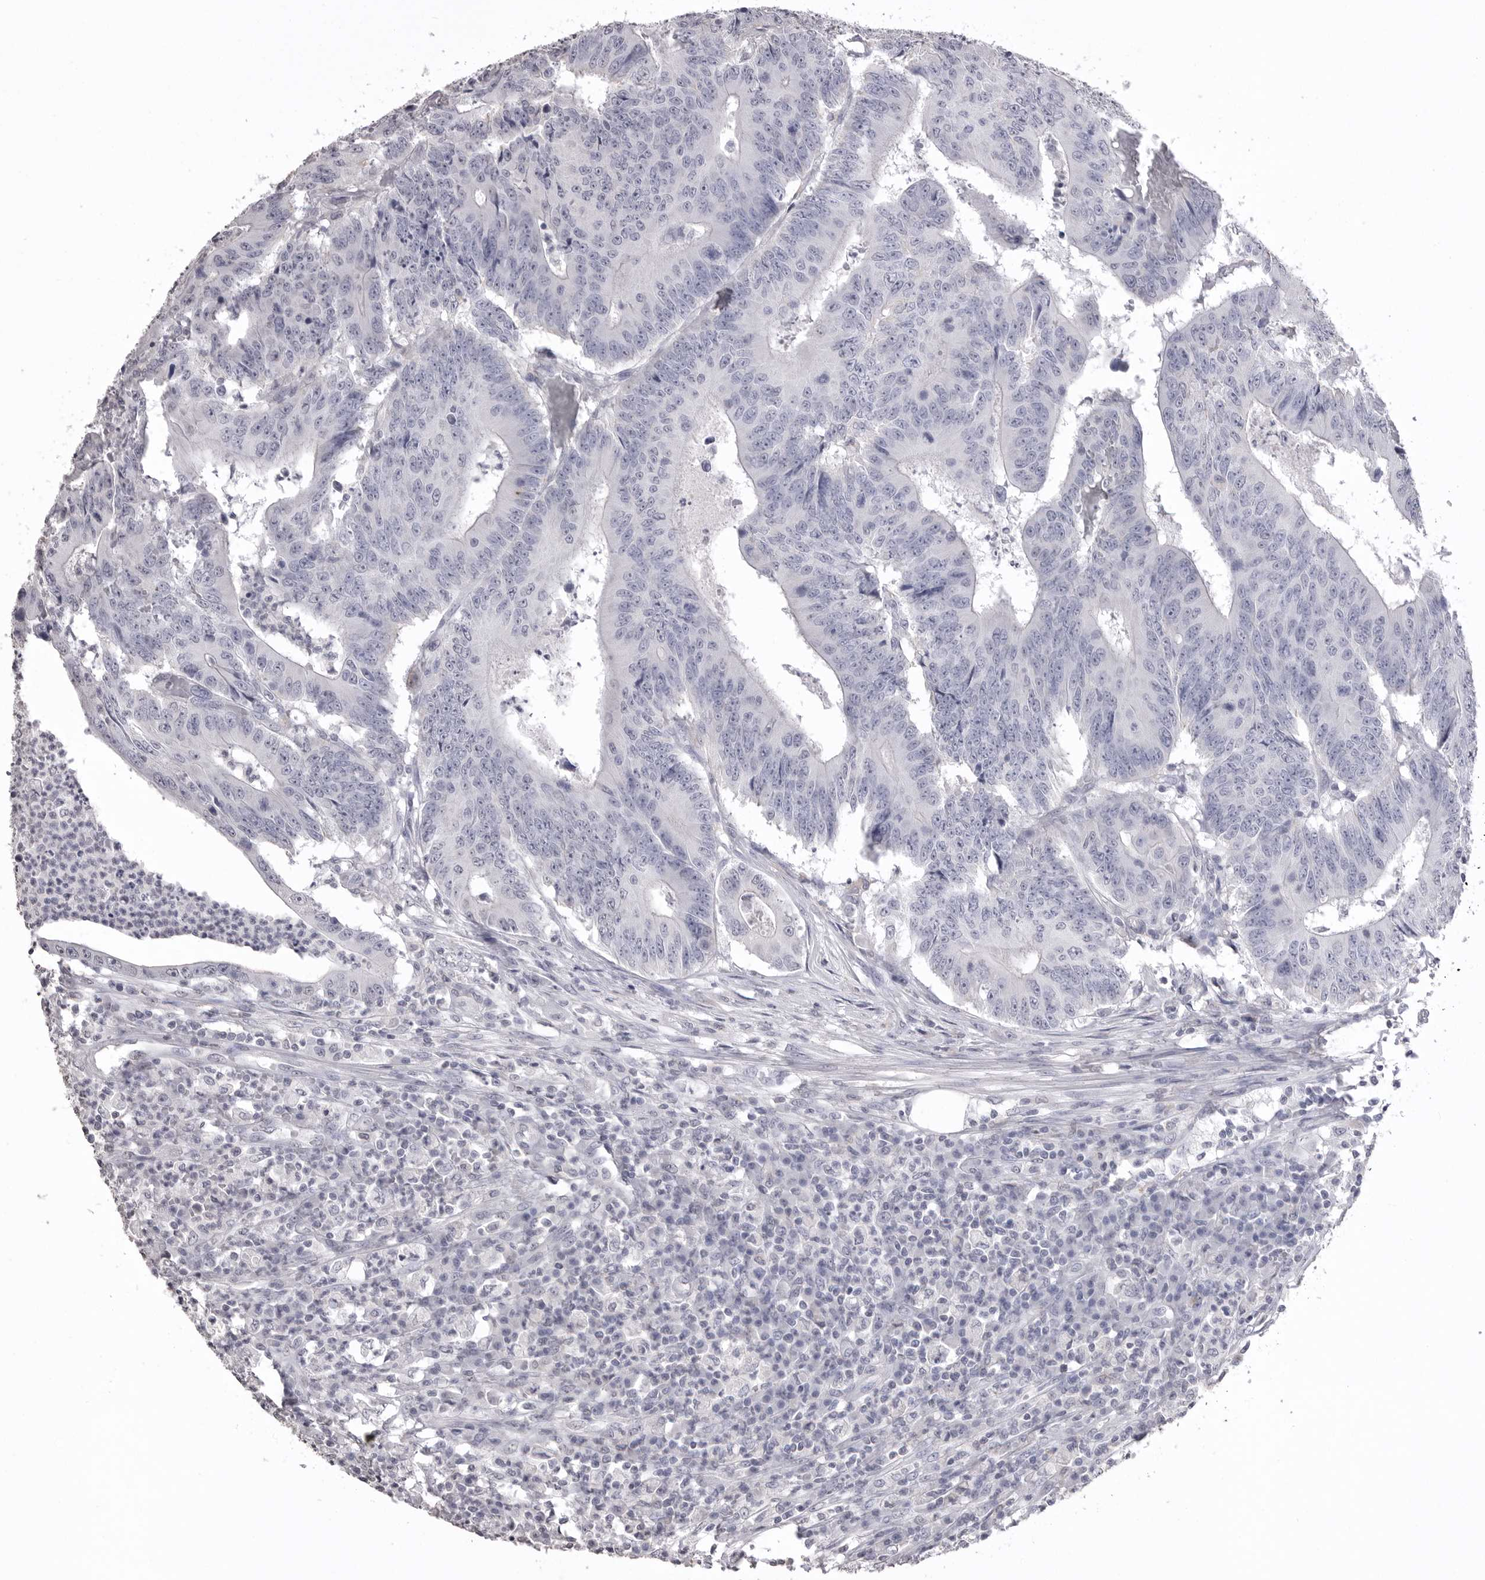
{"staining": {"intensity": "negative", "quantity": "none", "location": "none"}, "tissue": "colorectal cancer", "cell_type": "Tumor cells", "image_type": "cancer", "snomed": [{"axis": "morphology", "description": "Adenocarcinoma, NOS"}, {"axis": "topography", "description": "Colon"}], "caption": "A histopathology image of adenocarcinoma (colorectal) stained for a protein reveals no brown staining in tumor cells.", "gene": "ICAM5", "patient": {"sex": "male", "age": 83}}